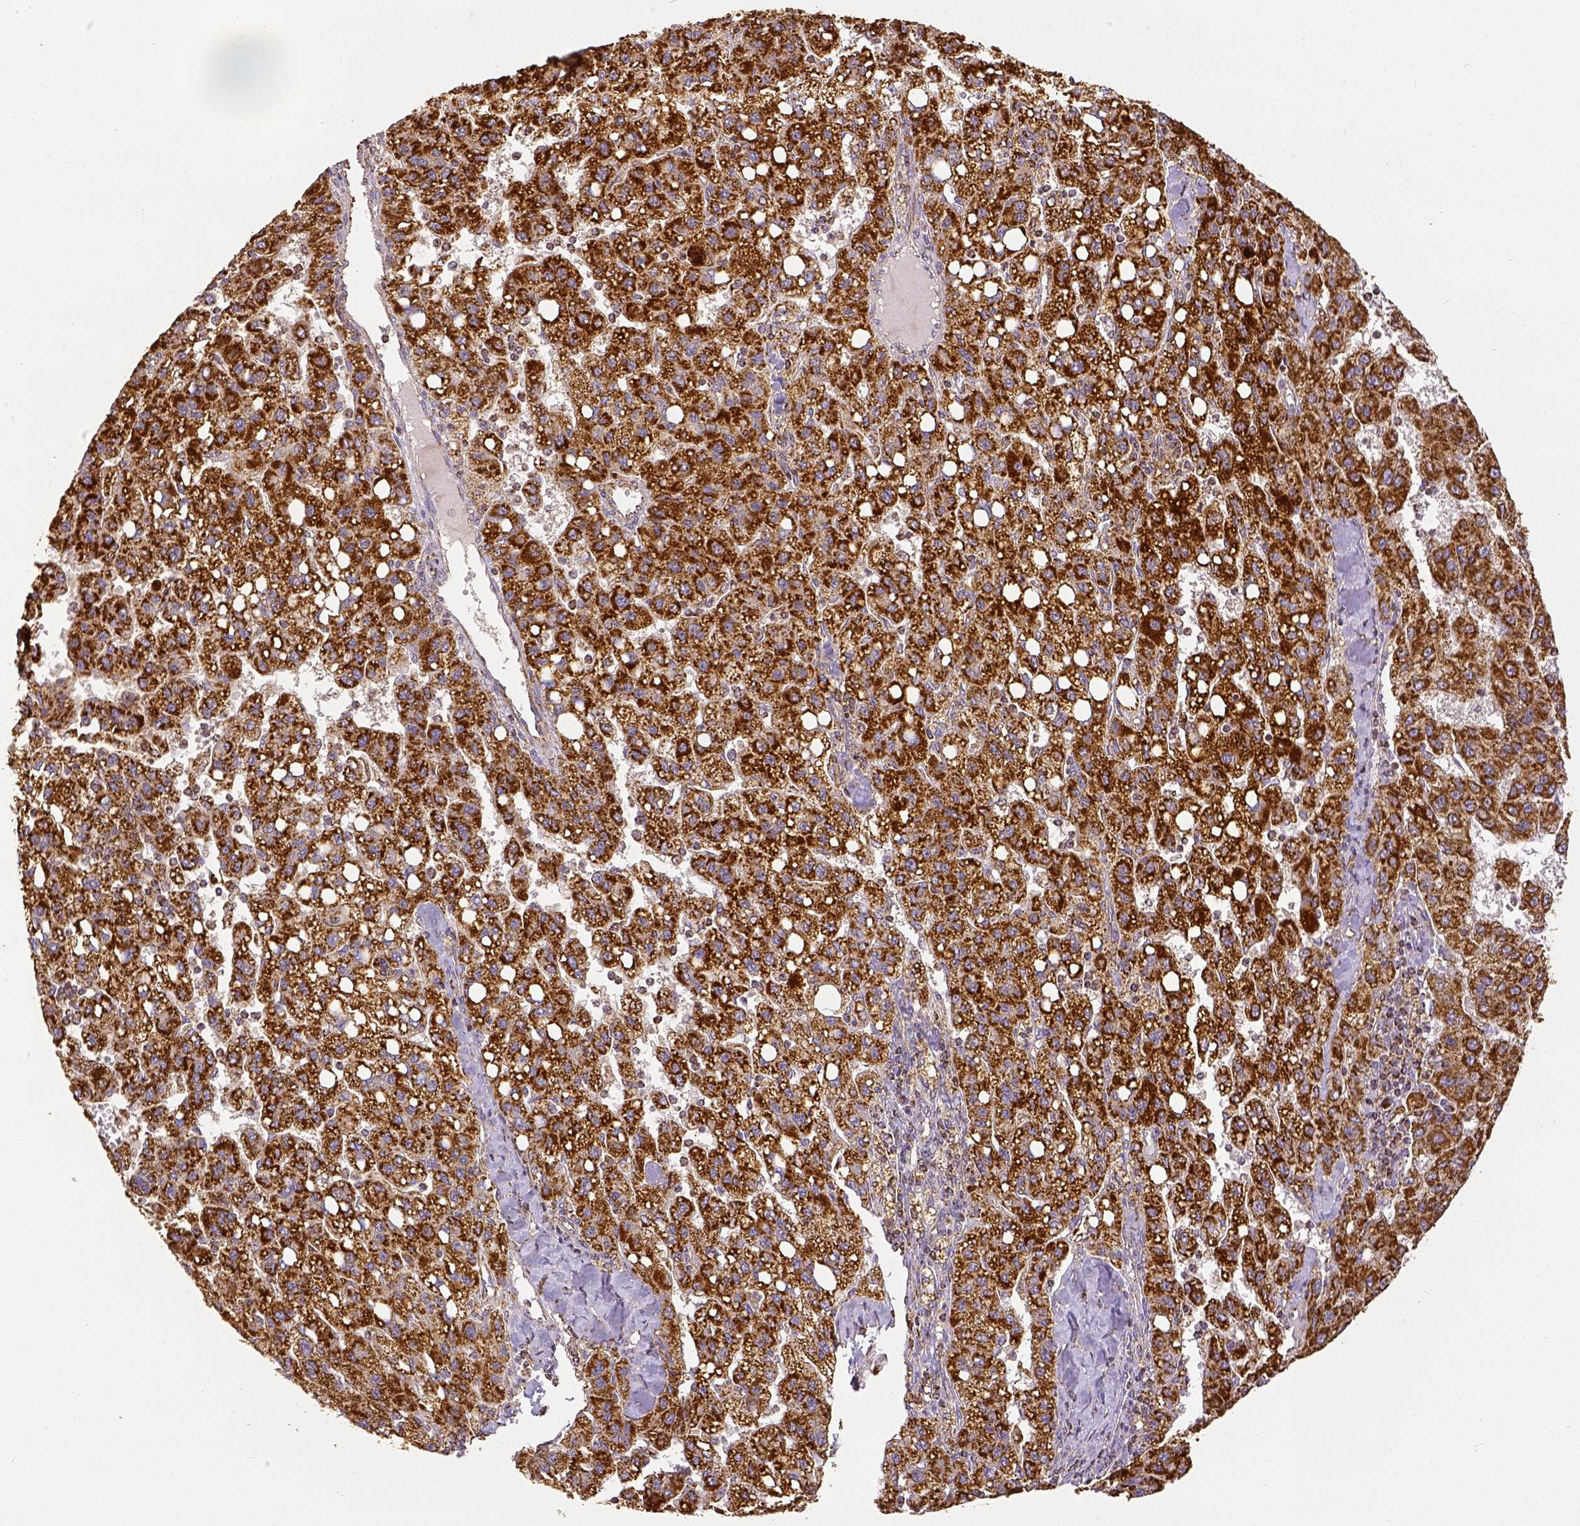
{"staining": {"intensity": "strong", "quantity": ">75%", "location": "cytoplasmic/membranous"}, "tissue": "liver cancer", "cell_type": "Tumor cells", "image_type": "cancer", "snomed": [{"axis": "morphology", "description": "Carcinoma, Hepatocellular, NOS"}, {"axis": "topography", "description": "Liver"}], "caption": "Immunohistochemistry micrograph of hepatocellular carcinoma (liver) stained for a protein (brown), which exhibits high levels of strong cytoplasmic/membranous staining in about >75% of tumor cells.", "gene": "SDHB", "patient": {"sex": "female", "age": 82}}